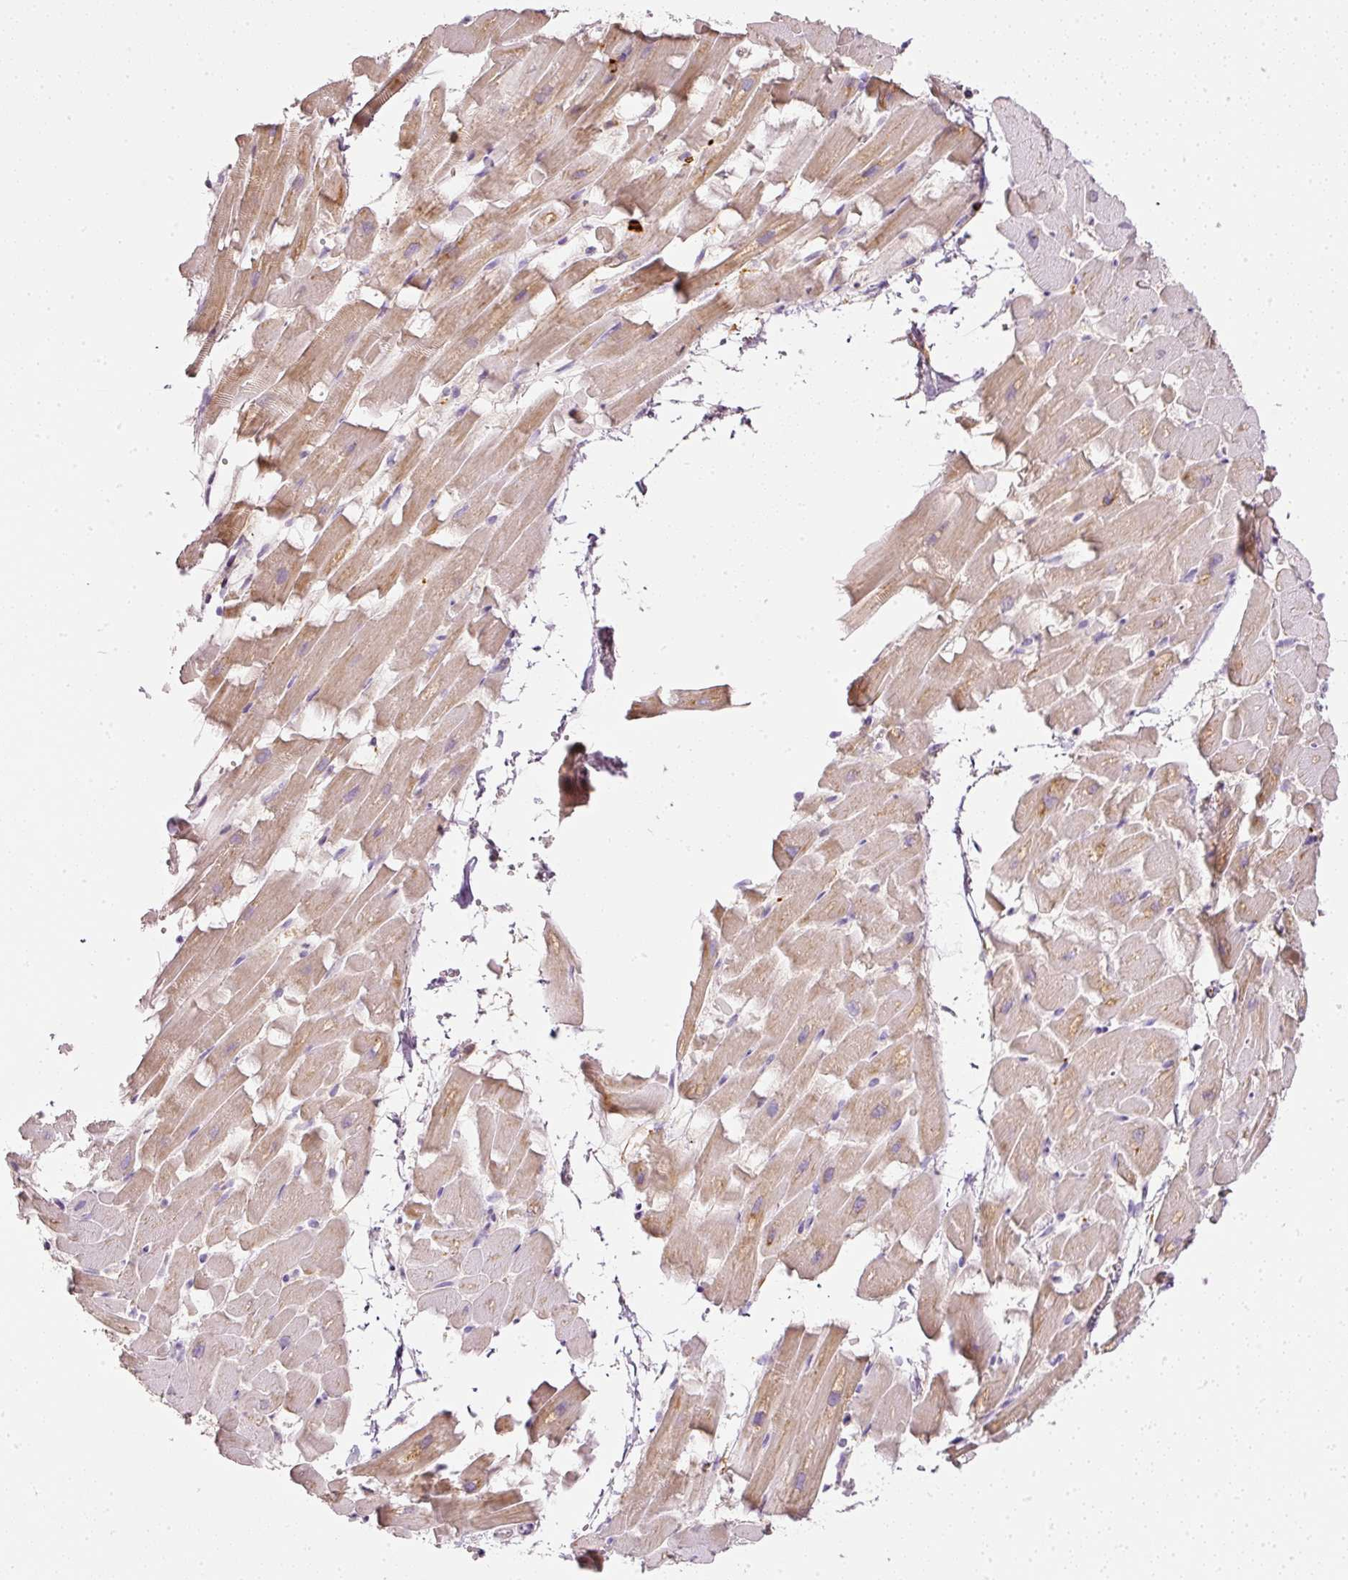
{"staining": {"intensity": "moderate", "quantity": "25%-75%", "location": "cytoplasmic/membranous"}, "tissue": "heart muscle", "cell_type": "Cardiomyocytes", "image_type": "normal", "snomed": [{"axis": "morphology", "description": "Normal tissue, NOS"}, {"axis": "topography", "description": "Heart"}], "caption": "Heart muscle stained with a brown dye demonstrates moderate cytoplasmic/membranous positive positivity in about 25%-75% of cardiomyocytes.", "gene": "EVL", "patient": {"sex": "male", "age": 37}}